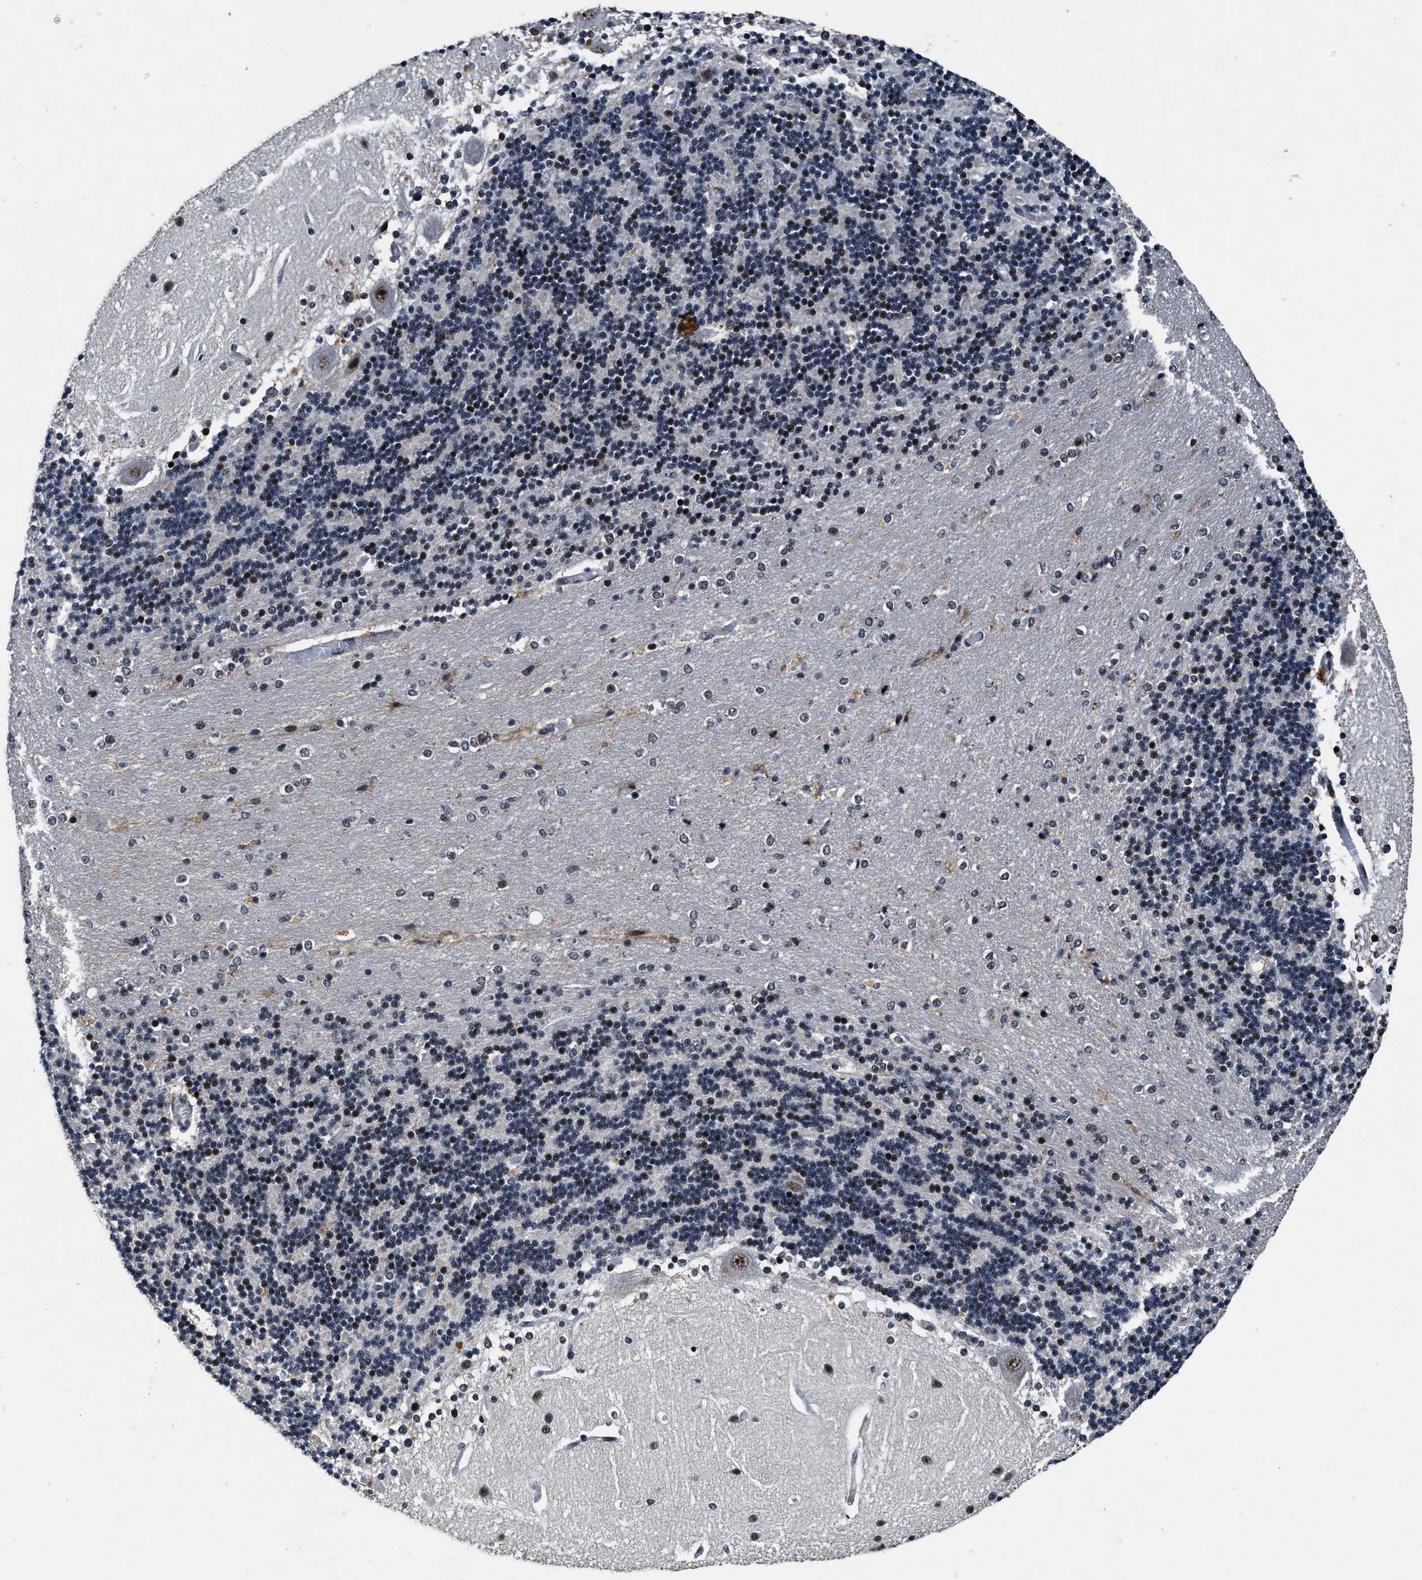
{"staining": {"intensity": "strong", "quantity": "25%-75%", "location": "nuclear"}, "tissue": "cerebellum", "cell_type": "Cells in granular layer", "image_type": "normal", "snomed": [{"axis": "morphology", "description": "Normal tissue, NOS"}, {"axis": "topography", "description": "Cerebellum"}], "caption": "This photomicrograph shows immunohistochemistry (IHC) staining of normal human cerebellum, with high strong nuclear staining in about 25%-75% of cells in granular layer.", "gene": "ZNF233", "patient": {"sex": "female", "age": 54}}